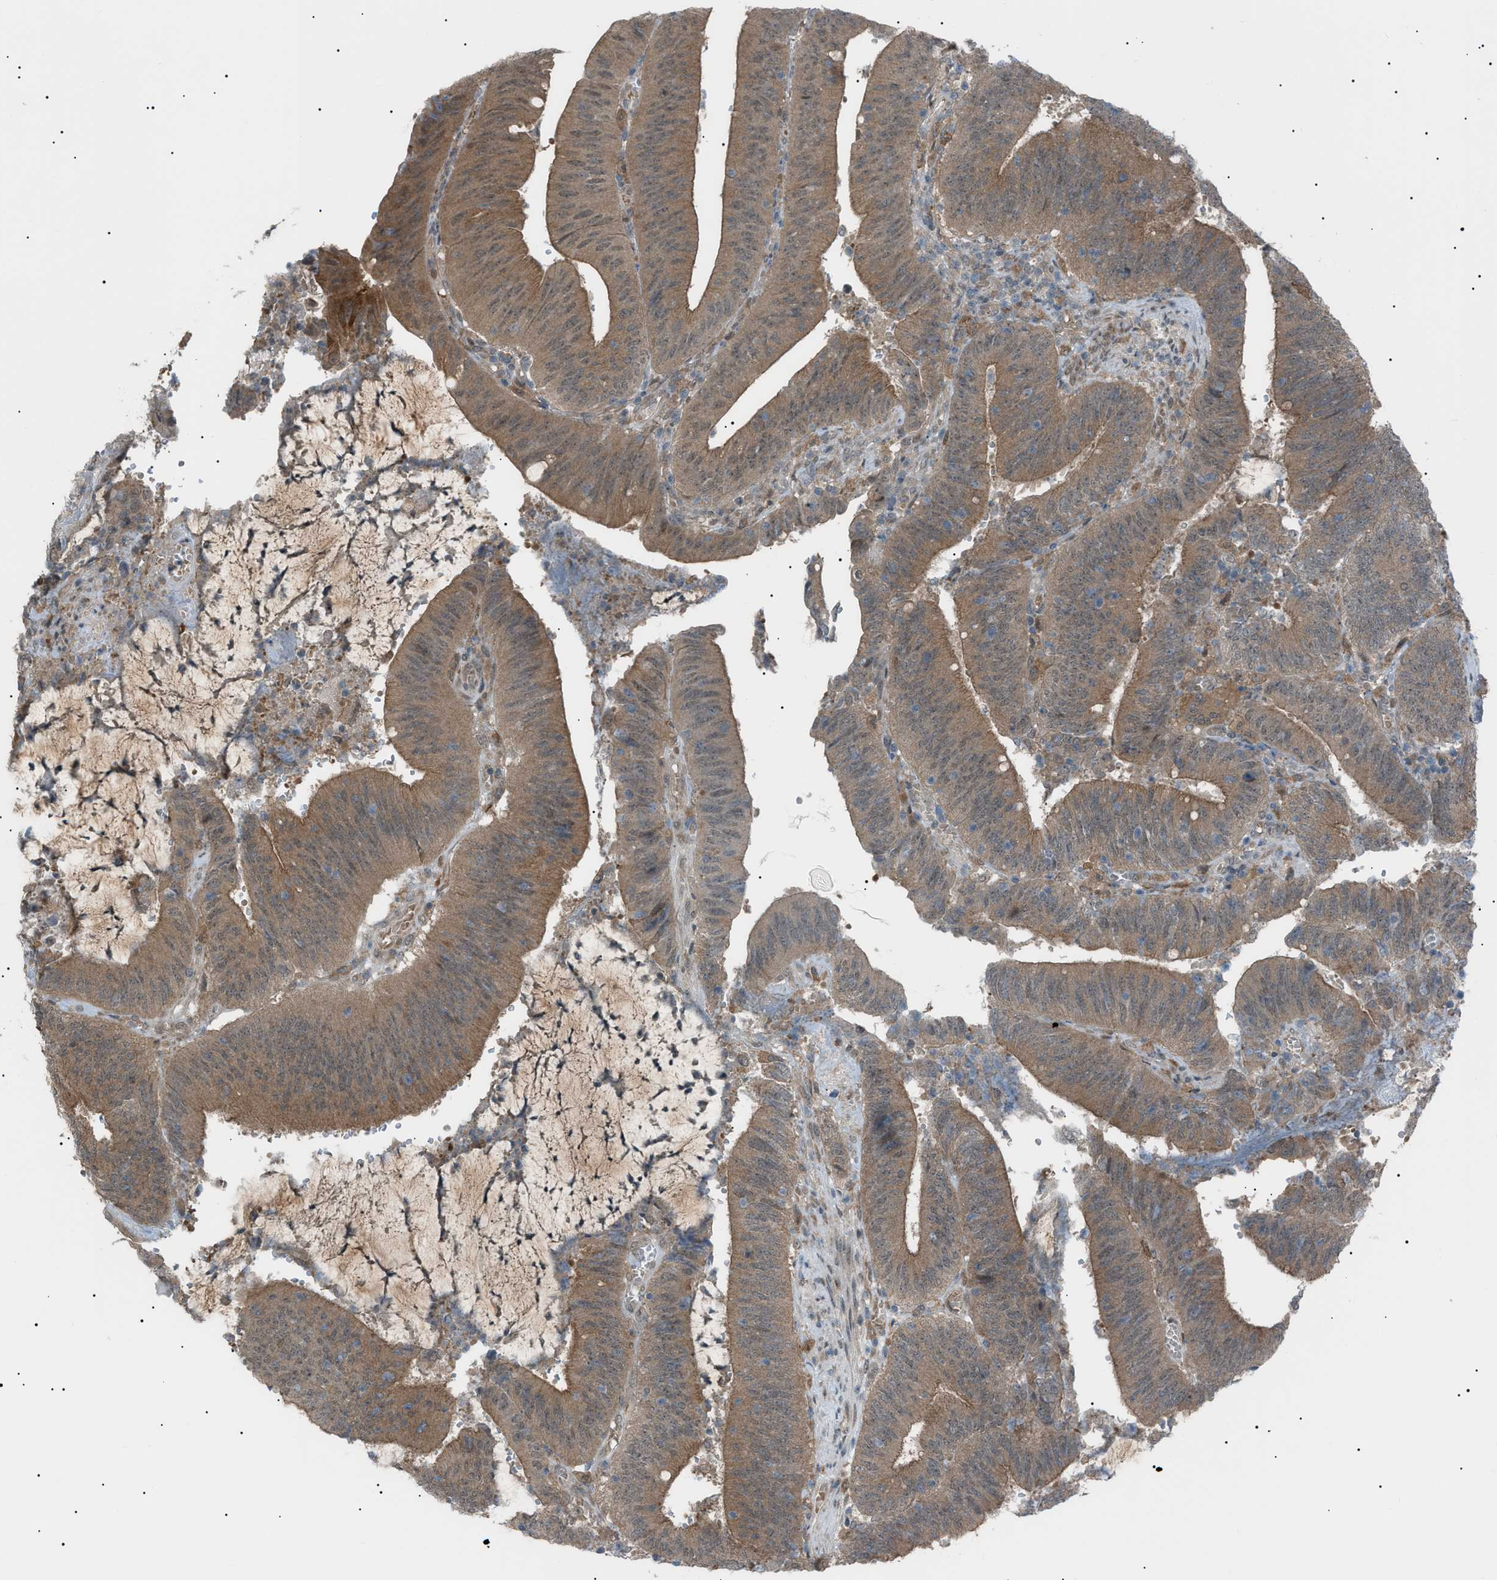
{"staining": {"intensity": "moderate", "quantity": ">75%", "location": "cytoplasmic/membranous"}, "tissue": "colorectal cancer", "cell_type": "Tumor cells", "image_type": "cancer", "snomed": [{"axis": "morphology", "description": "Normal tissue, NOS"}, {"axis": "morphology", "description": "Adenocarcinoma, NOS"}, {"axis": "topography", "description": "Rectum"}], "caption": "Moderate cytoplasmic/membranous positivity for a protein is seen in approximately >75% of tumor cells of adenocarcinoma (colorectal) using immunohistochemistry.", "gene": "LPIN2", "patient": {"sex": "female", "age": 66}}